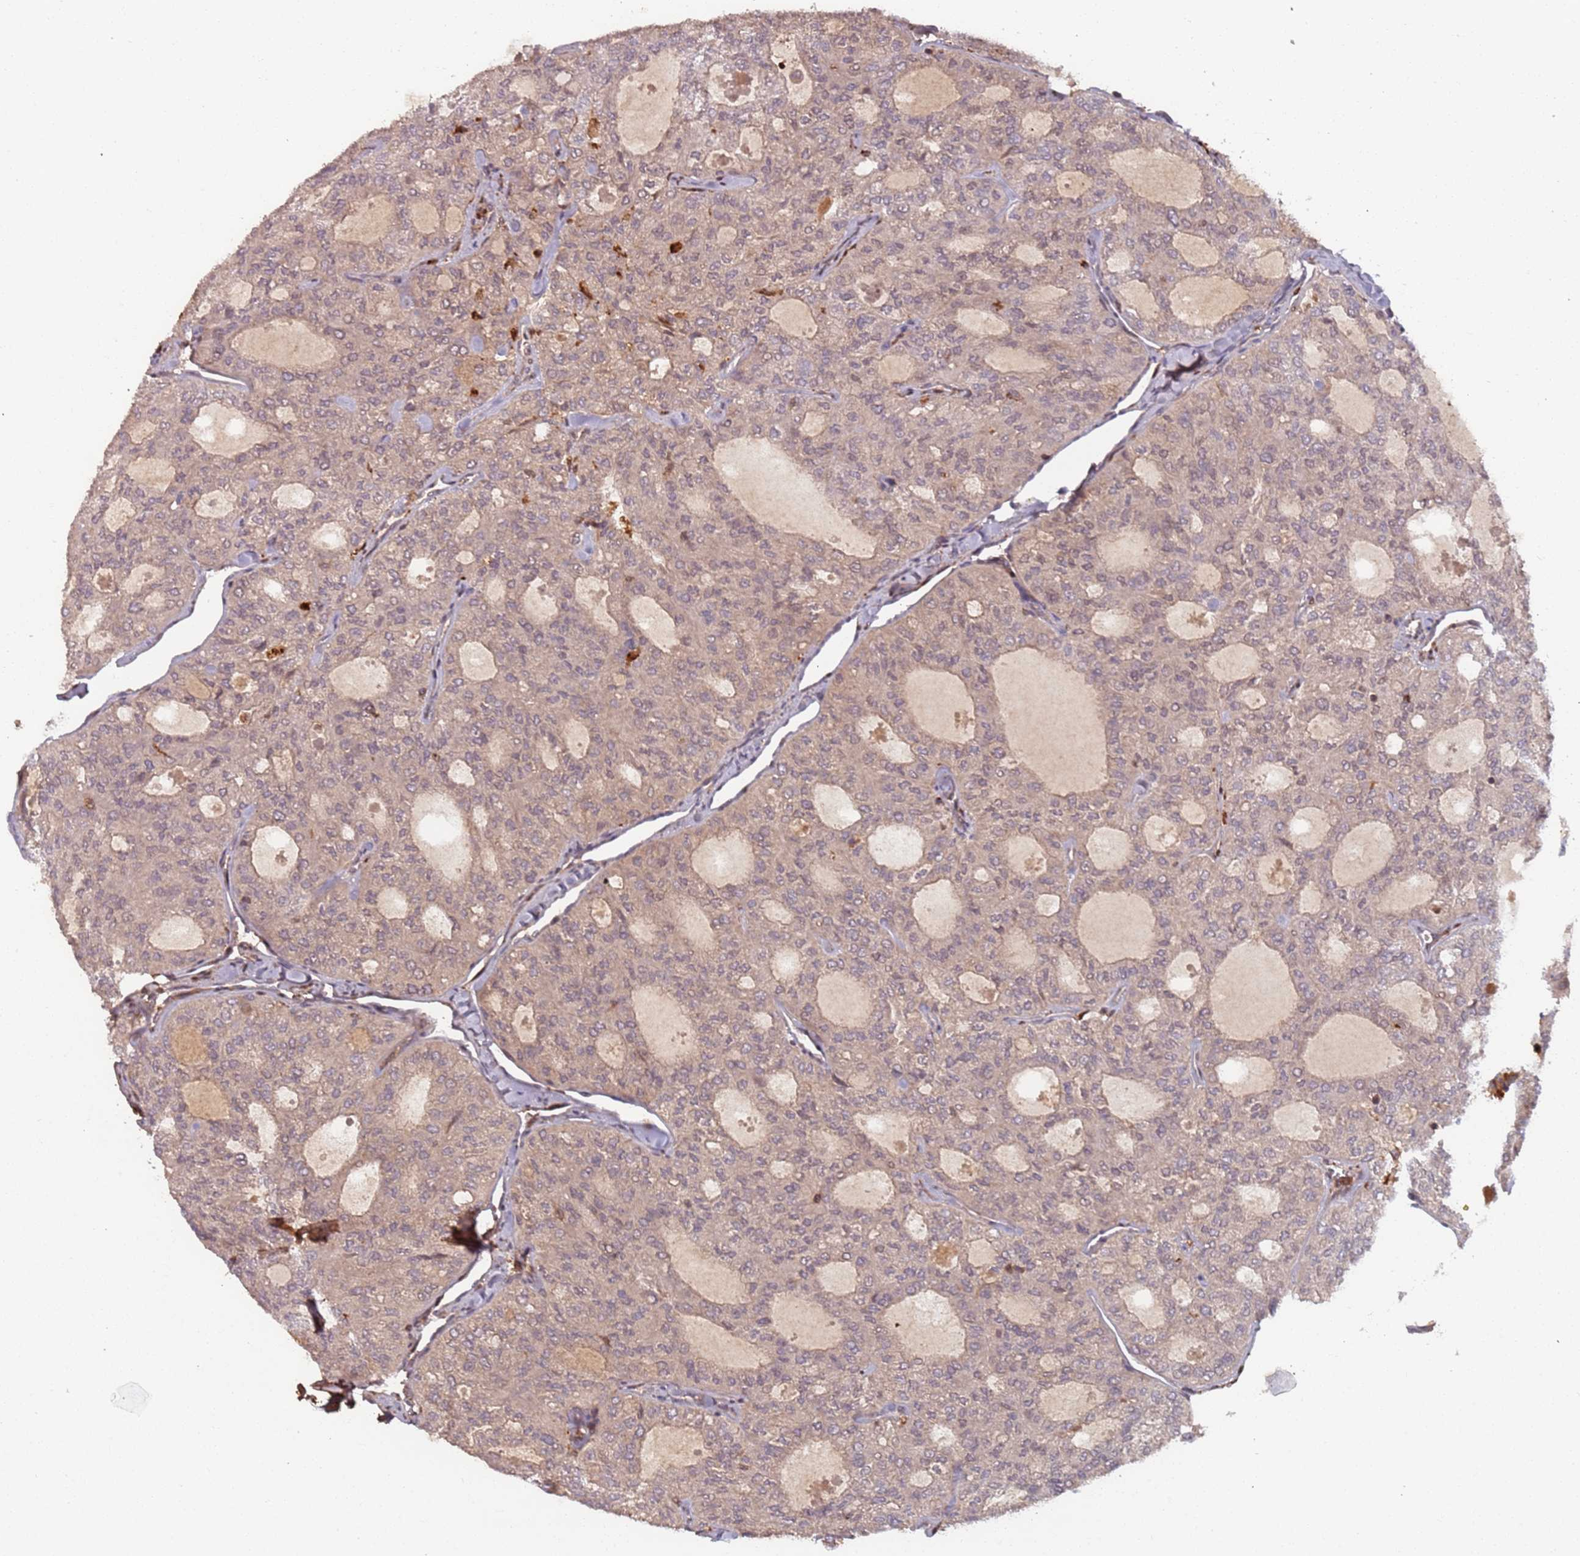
{"staining": {"intensity": "negative", "quantity": "none", "location": "none"}, "tissue": "thyroid cancer", "cell_type": "Tumor cells", "image_type": "cancer", "snomed": [{"axis": "morphology", "description": "Follicular adenoma carcinoma, NOS"}, {"axis": "topography", "description": "Thyroid gland"}], "caption": "An immunohistochemistry (IHC) micrograph of thyroid cancer is shown. There is no staining in tumor cells of thyroid cancer. (IHC, brightfield microscopy, high magnification).", "gene": "SDCCAG8", "patient": {"sex": "male", "age": 75}}